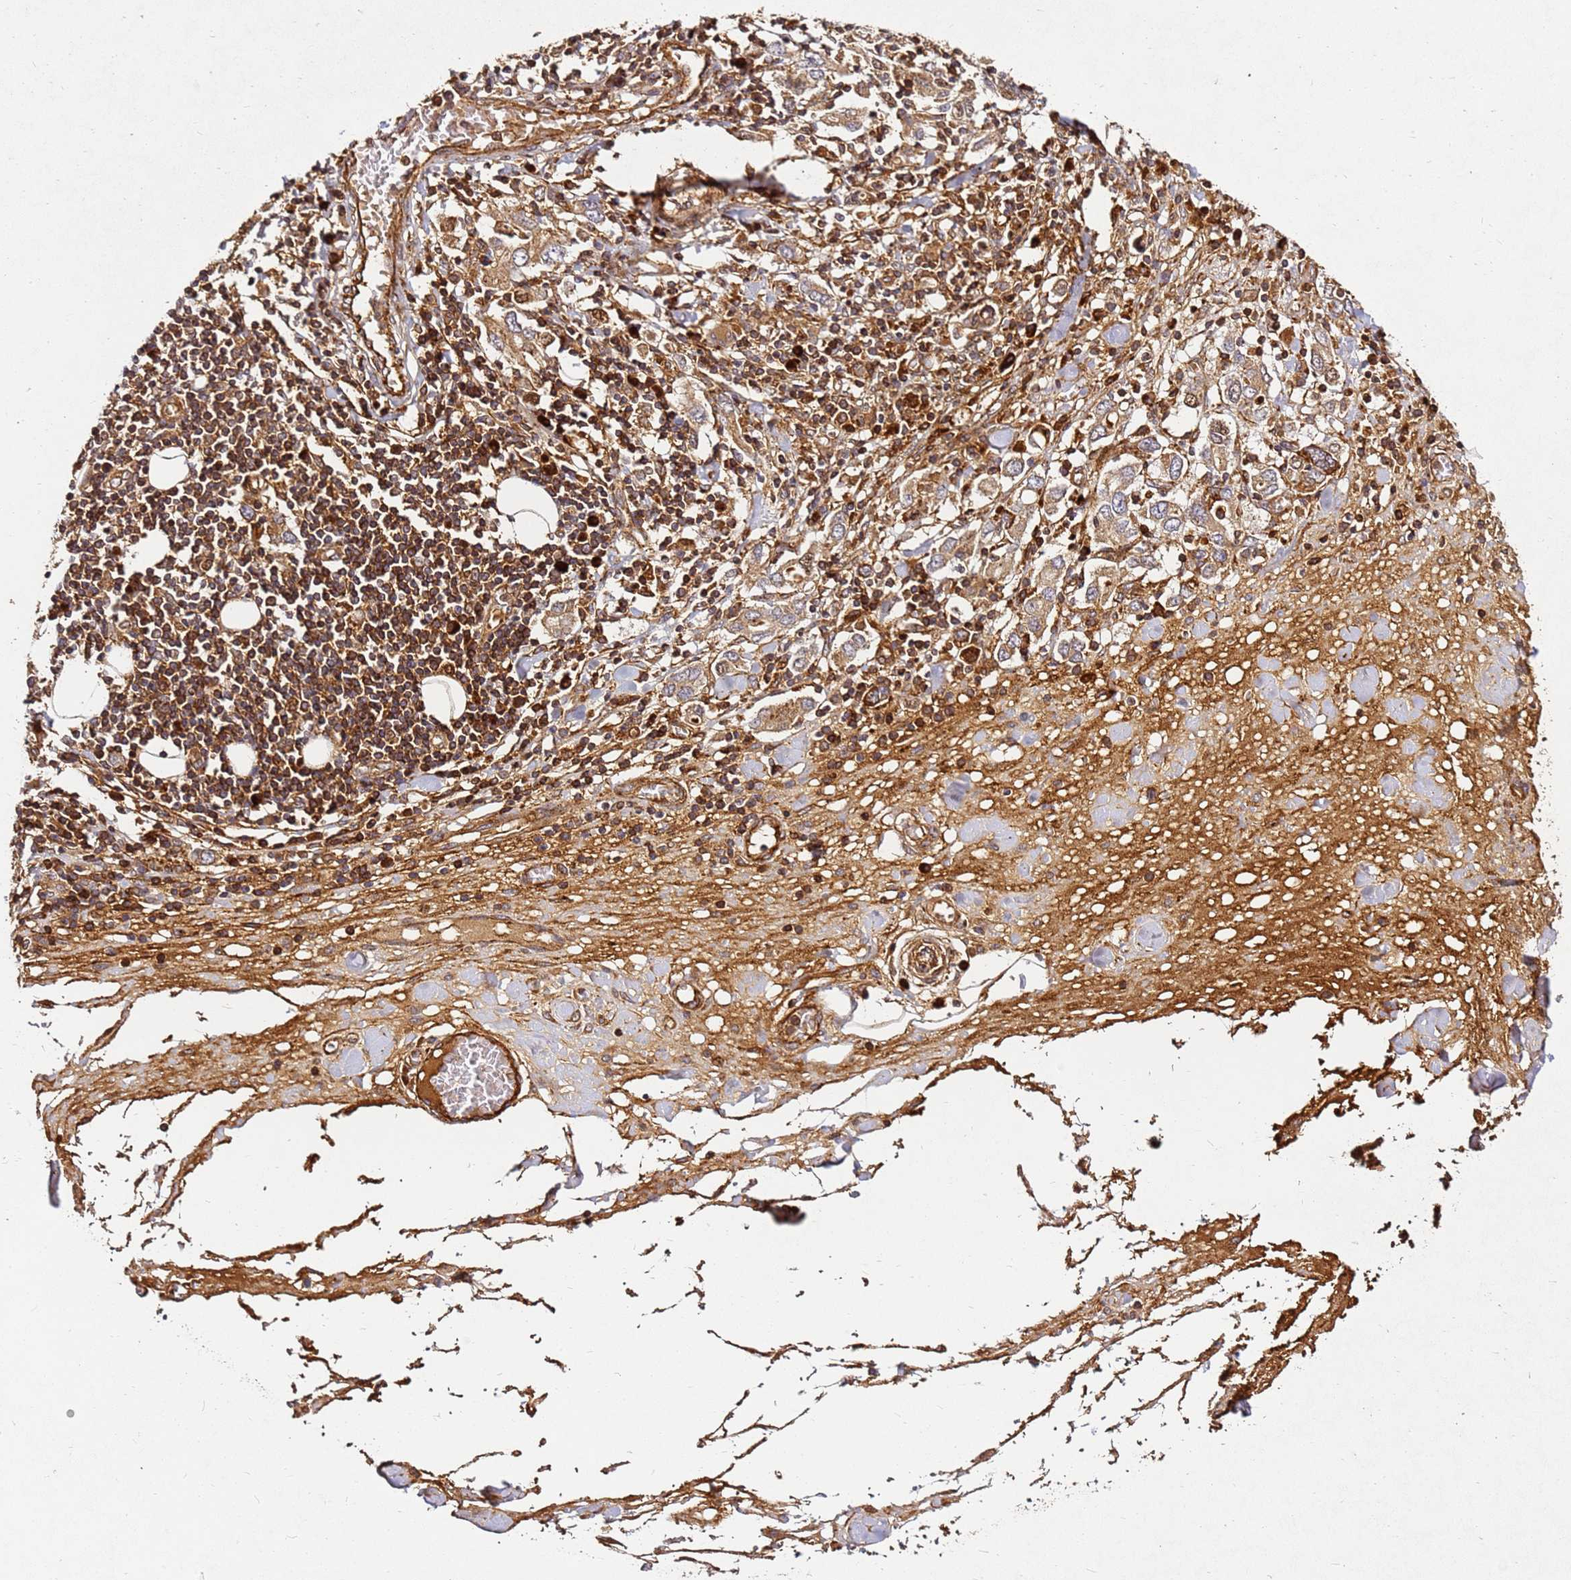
{"staining": {"intensity": "moderate", "quantity": ">75%", "location": "cytoplasmic/membranous"}, "tissue": "stomach cancer", "cell_type": "Tumor cells", "image_type": "cancer", "snomed": [{"axis": "morphology", "description": "Adenocarcinoma, NOS"}, {"axis": "topography", "description": "Stomach, upper"}, {"axis": "topography", "description": "Stomach"}], "caption": "Stomach cancer (adenocarcinoma) stained with a protein marker displays moderate staining in tumor cells.", "gene": "DVL3", "patient": {"sex": "male", "age": 62}}